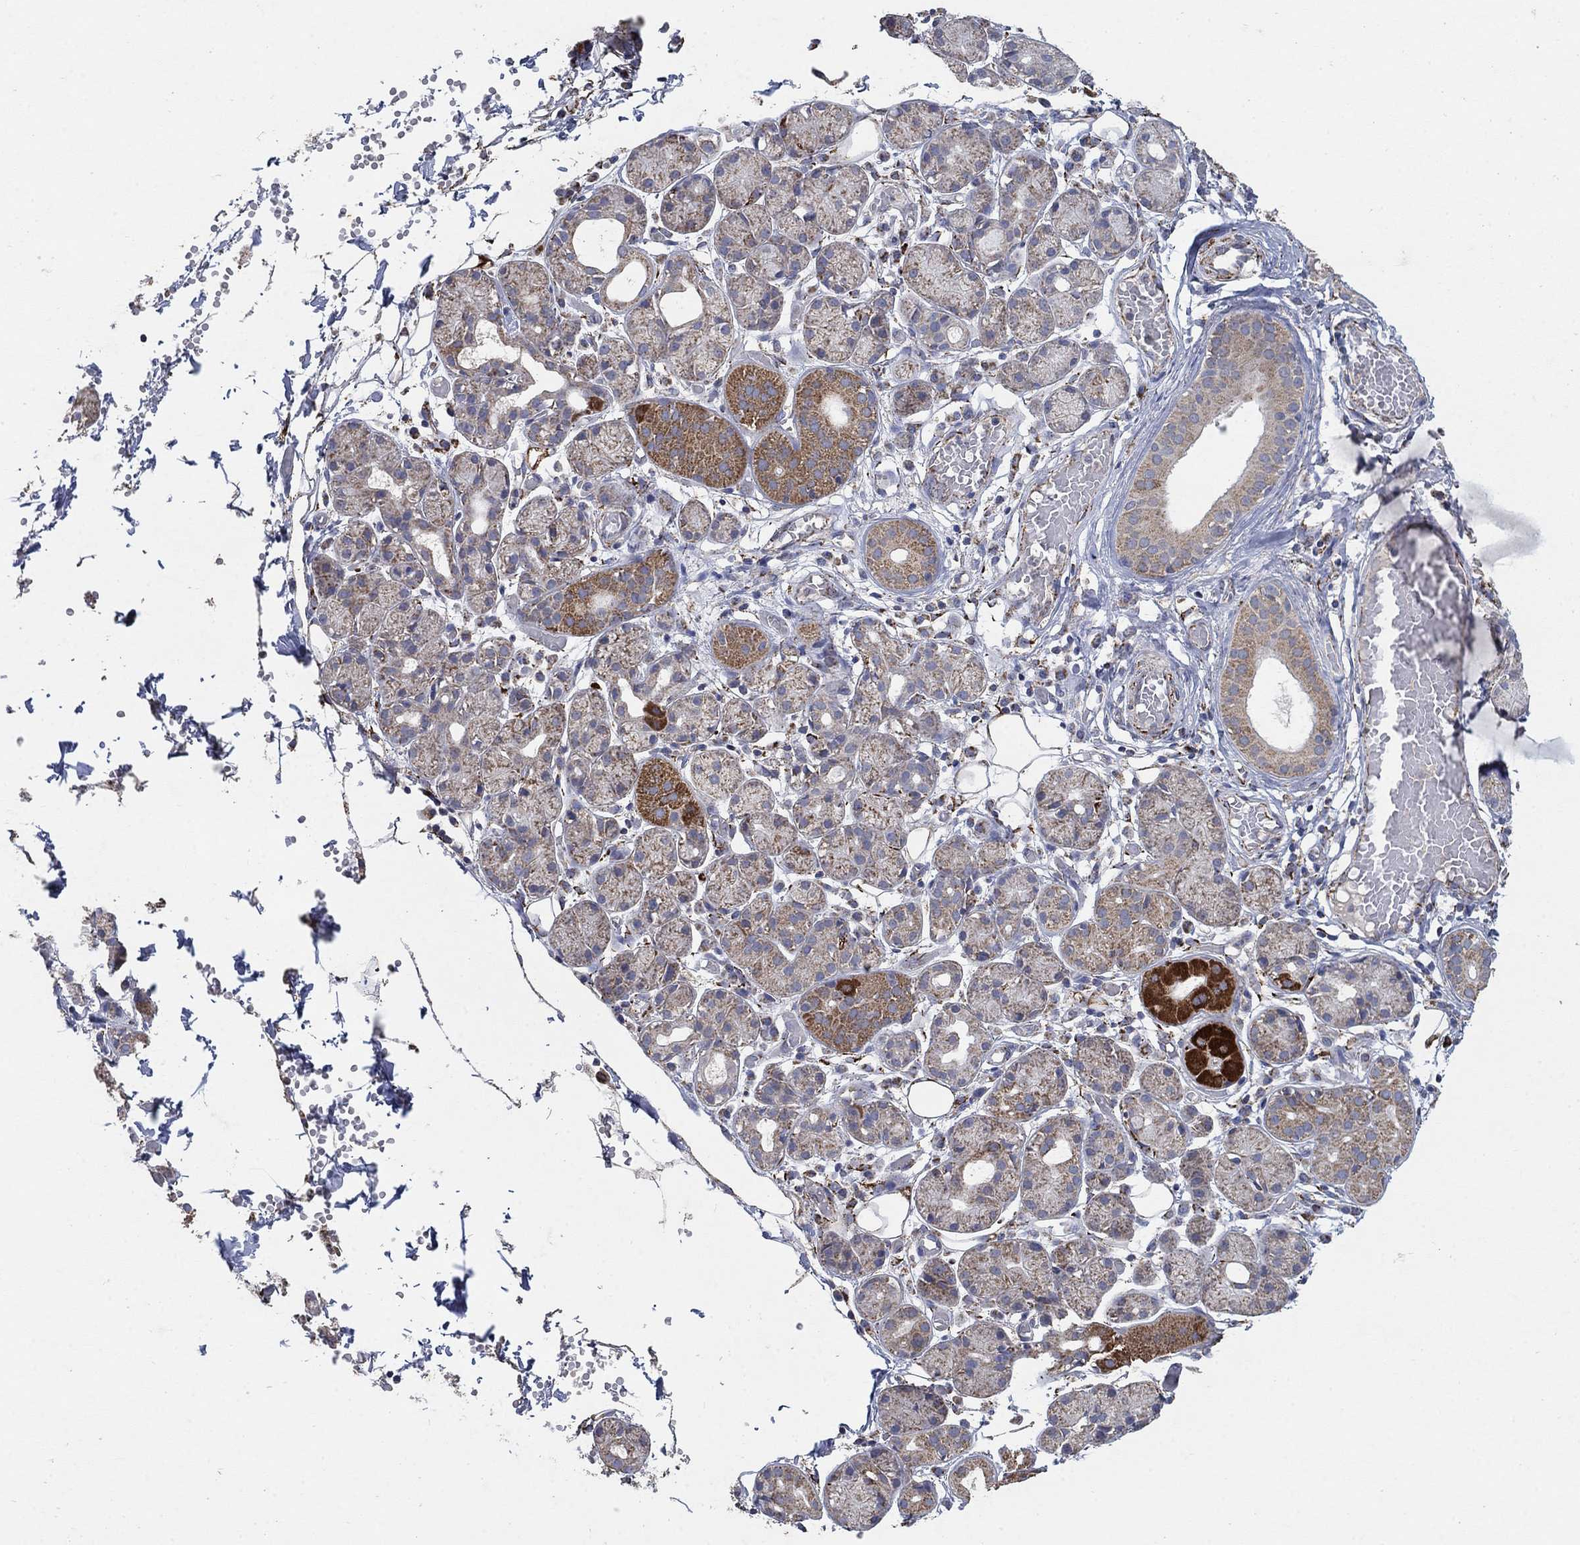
{"staining": {"intensity": "strong", "quantity": "<25%", "location": "cytoplasmic/membranous"}, "tissue": "salivary gland", "cell_type": "Glandular cells", "image_type": "normal", "snomed": [{"axis": "morphology", "description": "Normal tissue, NOS"}, {"axis": "topography", "description": "Salivary gland"}, {"axis": "topography", "description": "Peripheral nerve tissue"}], "caption": "Immunohistochemistry (IHC) histopathology image of benign human salivary gland stained for a protein (brown), which shows medium levels of strong cytoplasmic/membranous expression in about <25% of glandular cells.", "gene": "PNPLA2", "patient": {"sex": "male", "age": 71}}